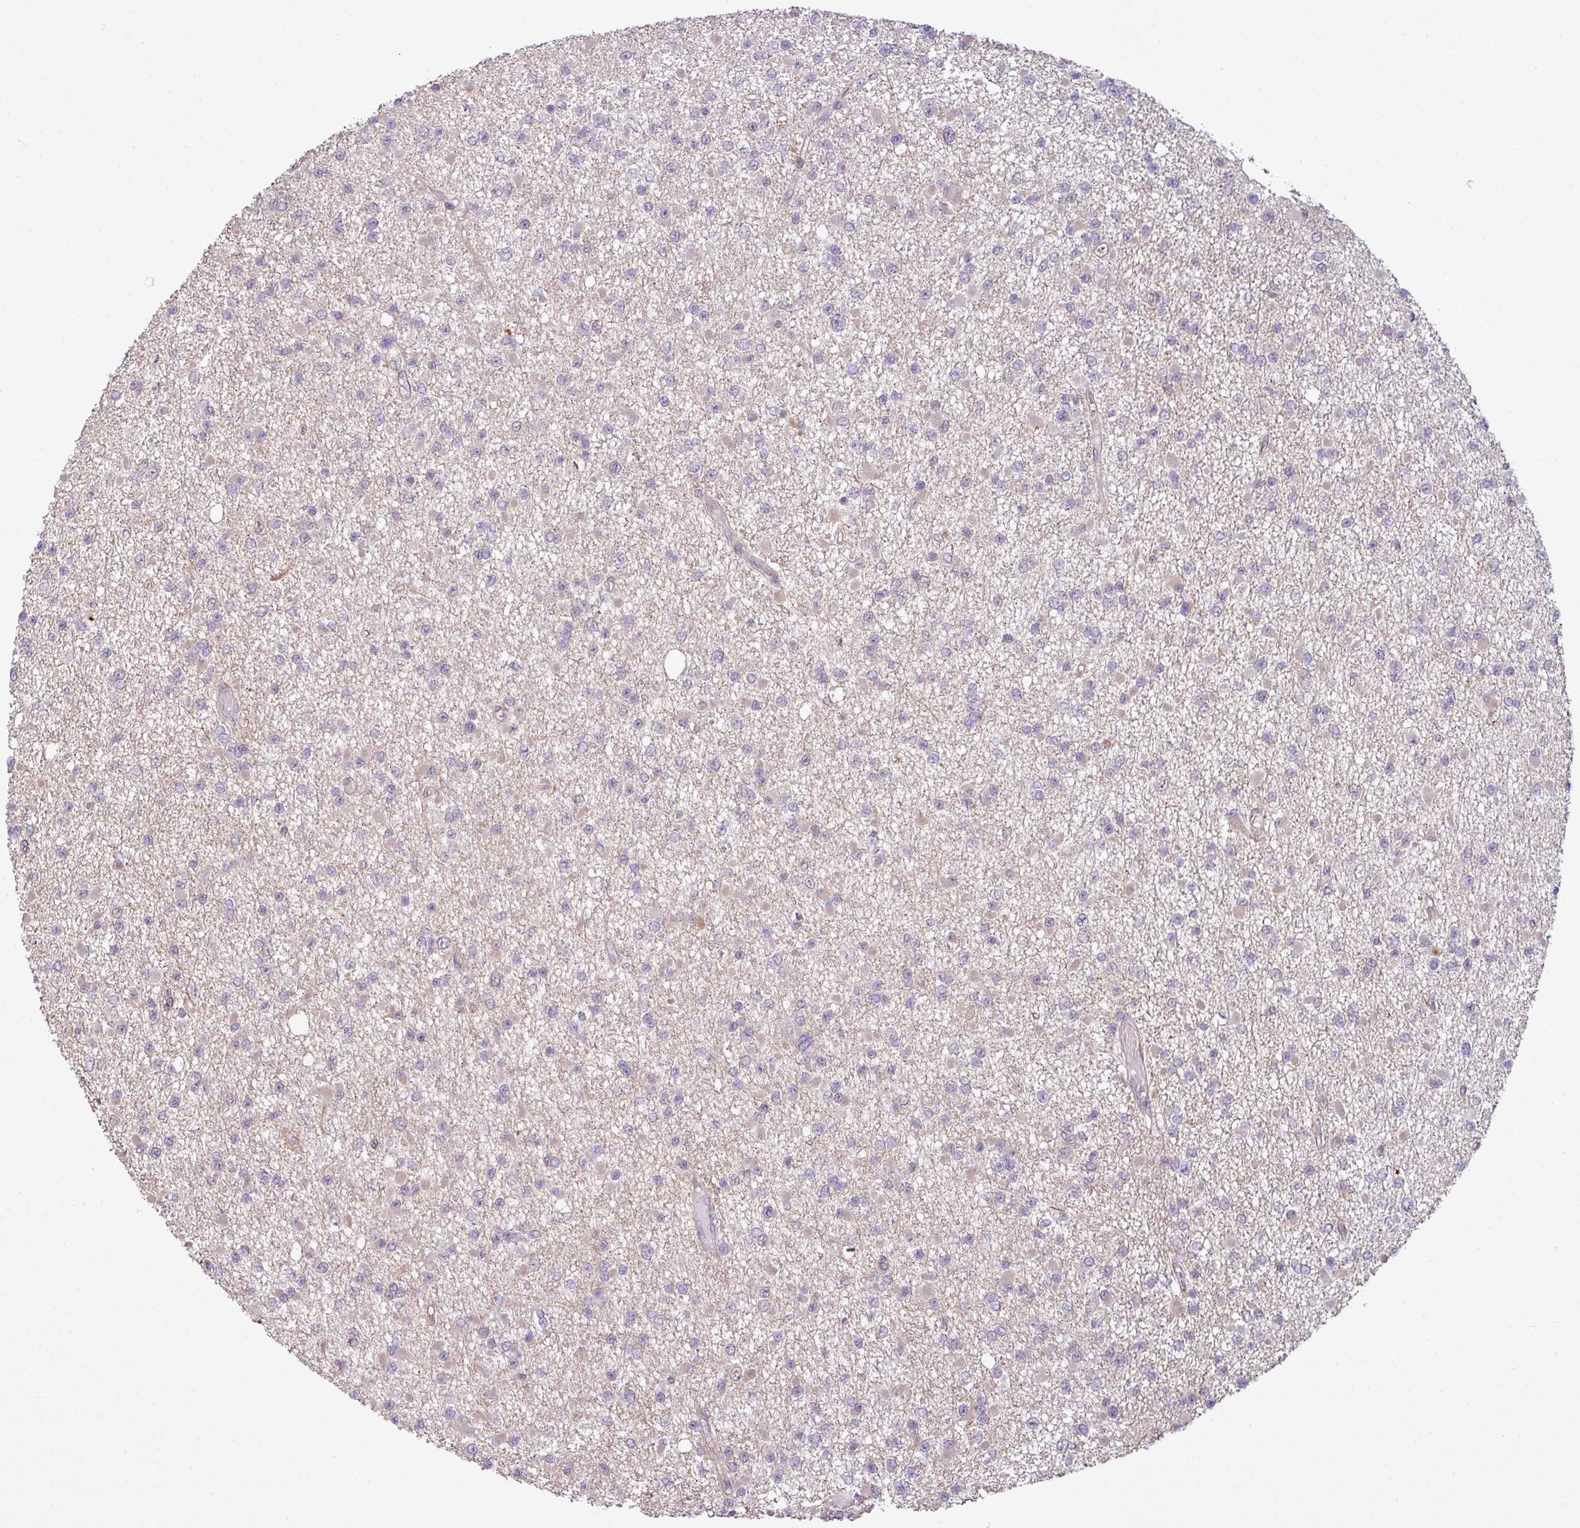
{"staining": {"intensity": "negative", "quantity": "none", "location": "none"}, "tissue": "glioma", "cell_type": "Tumor cells", "image_type": "cancer", "snomed": [{"axis": "morphology", "description": "Glioma, malignant, Low grade"}, {"axis": "topography", "description": "Brain"}], "caption": "IHC micrograph of glioma stained for a protein (brown), which reveals no positivity in tumor cells.", "gene": "ZC2HC1C", "patient": {"sex": "female", "age": 22}}